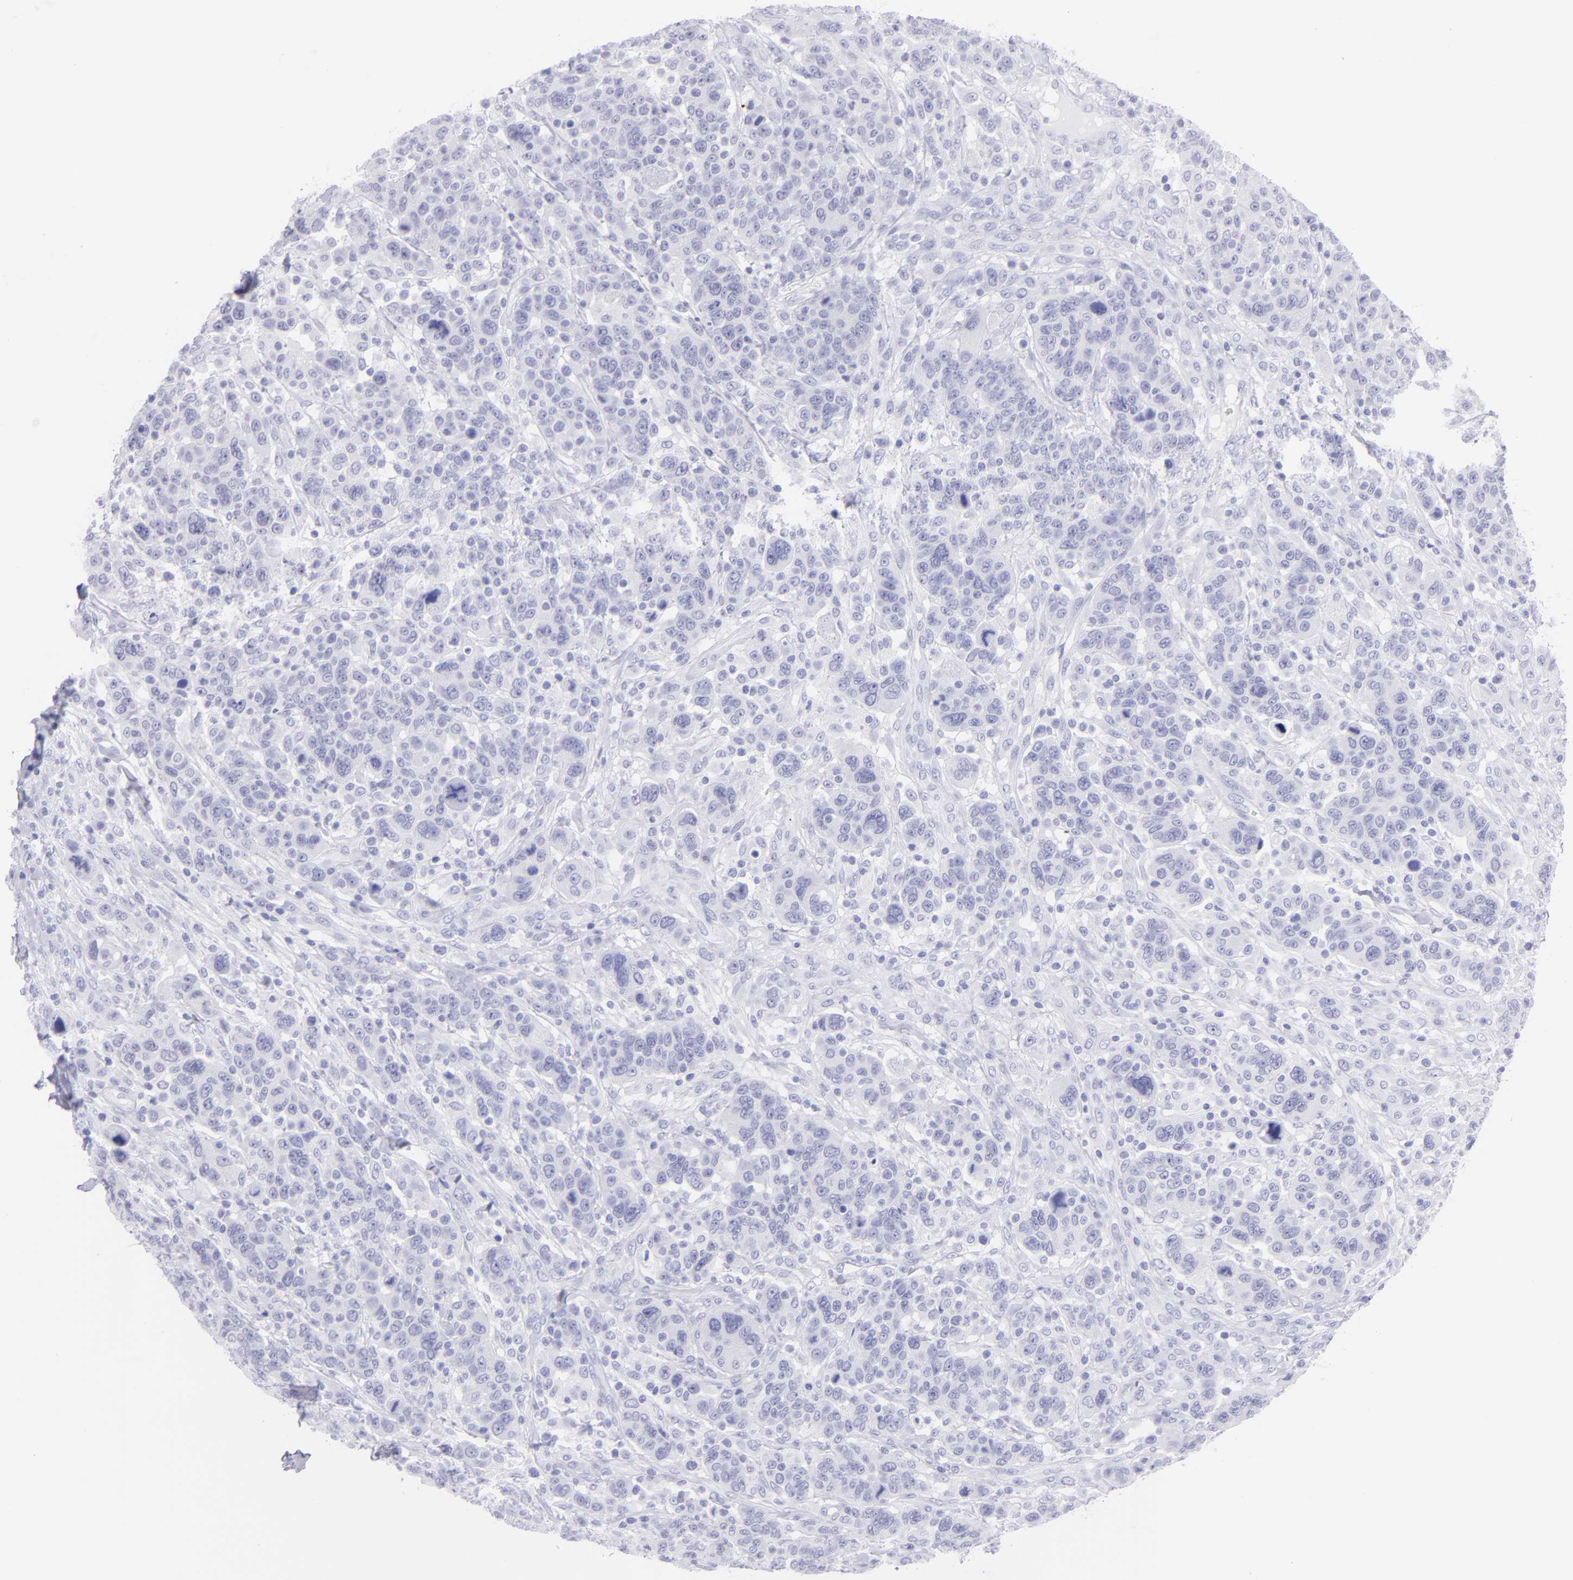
{"staining": {"intensity": "negative", "quantity": "none", "location": "none"}, "tissue": "breast cancer", "cell_type": "Tumor cells", "image_type": "cancer", "snomed": [{"axis": "morphology", "description": "Duct carcinoma"}, {"axis": "topography", "description": "Breast"}], "caption": "An IHC histopathology image of breast cancer (invasive ductal carcinoma) is shown. There is no staining in tumor cells of breast cancer (invasive ductal carcinoma).", "gene": "SLC1A3", "patient": {"sex": "female", "age": 37}}